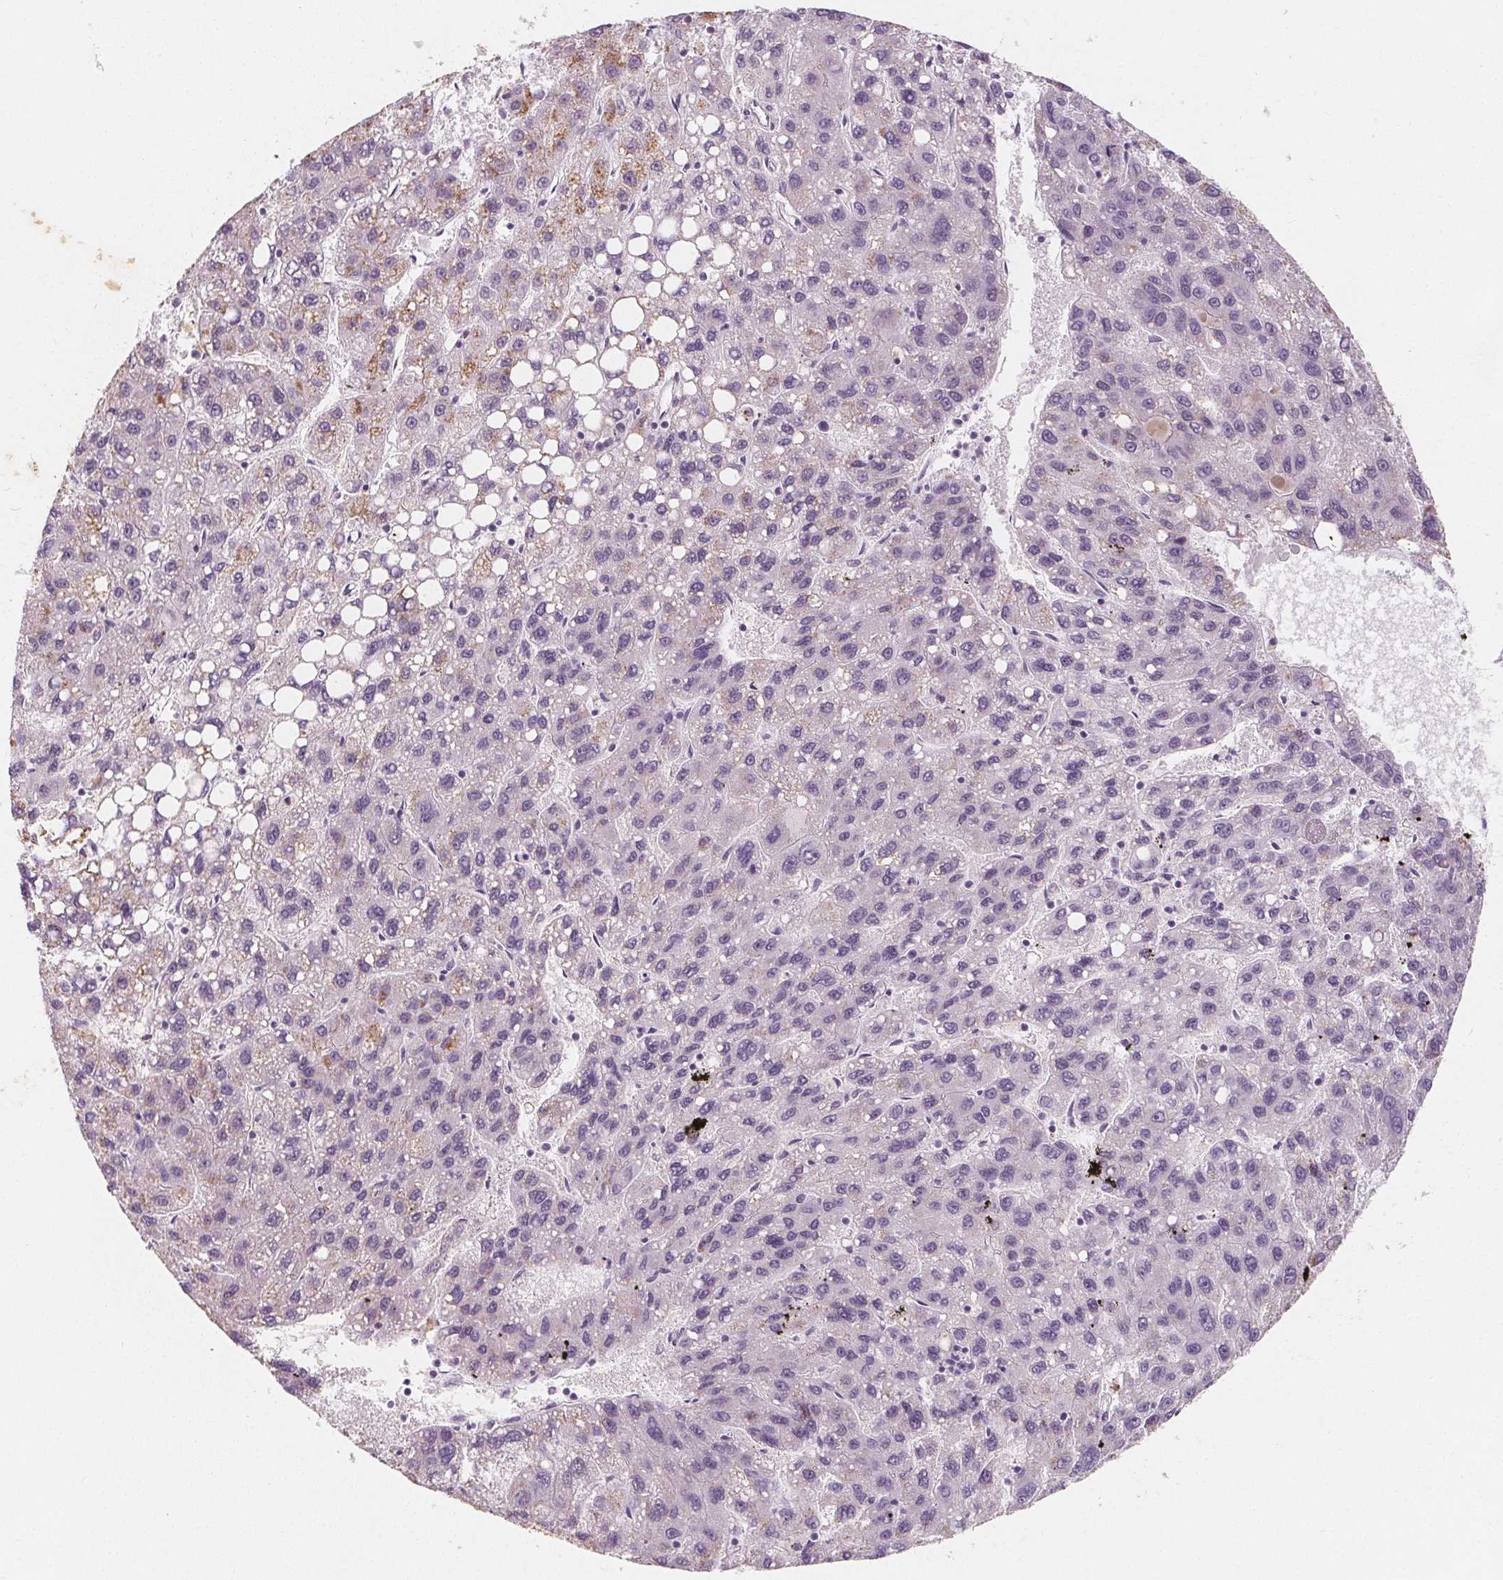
{"staining": {"intensity": "negative", "quantity": "none", "location": "none"}, "tissue": "liver cancer", "cell_type": "Tumor cells", "image_type": "cancer", "snomed": [{"axis": "morphology", "description": "Carcinoma, Hepatocellular, NOS"}, {"axis": "topography", "description": "Liver"}], "caption": "DAB immunohistochemical staining of human liver cancer reveals no significant positivity in tumor cells. (Brightfield microscopy of DAB (3,3'-diaminobenzidine) immunohistochemistry (IHC) at high magnification).", "gene": "DBX2", "patient": {"sex": "female", "age": 82}}